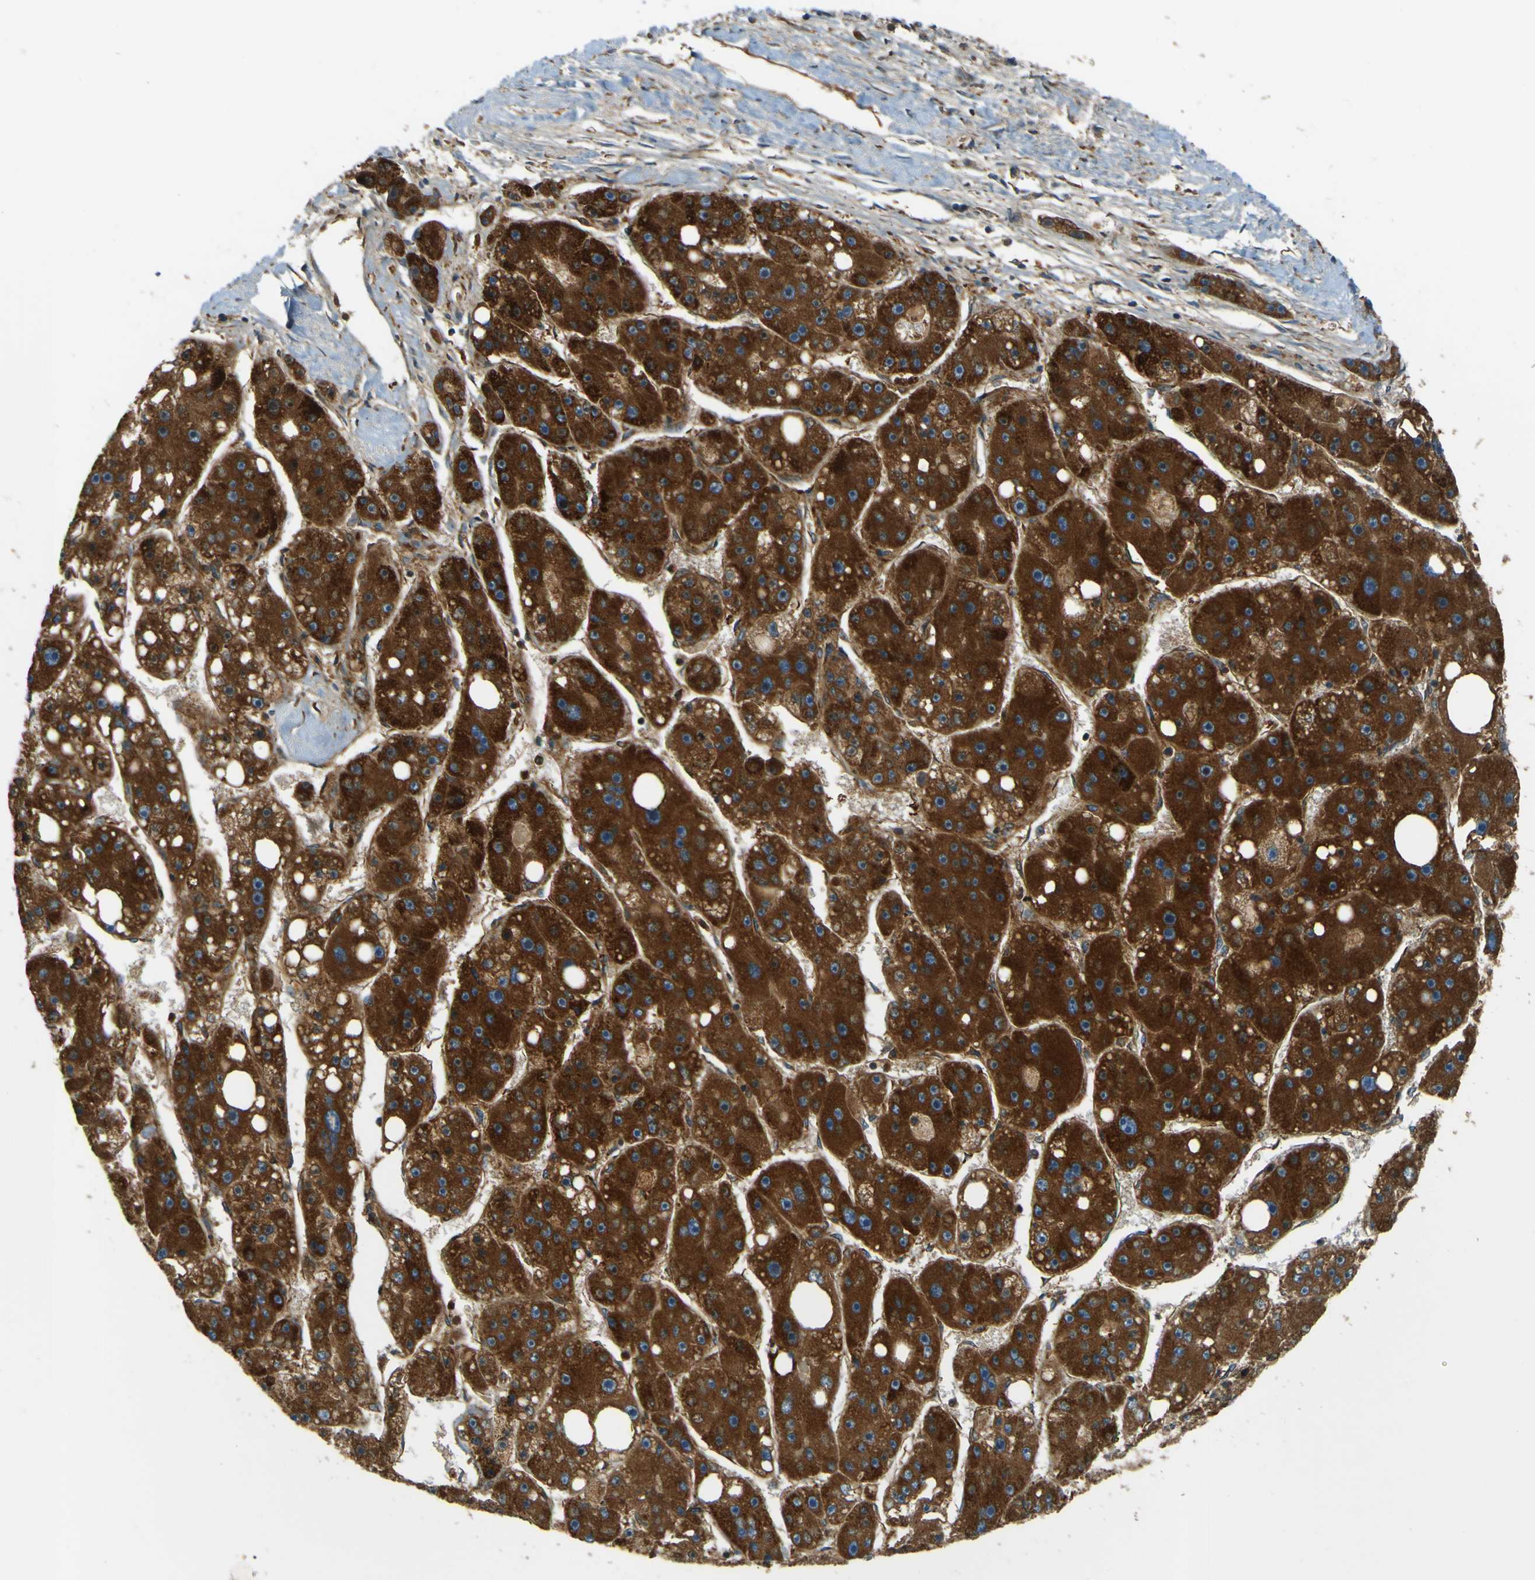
{"staining": {"intensity": "strong", "quantity": ">75%", "location": "cytoplasmic/membranous"}, "tissue": "liver cancer", "cell_type": "Tumor cells", "image_type": "cancer", "snomed": [{"axis": "morphology", "description": "Carcinoma, Hepatocellular, NOS"}, {"axis": "topography", "description": "Liver"}], "caption": "Liver cancer stained with DAB immunohistochemistry (IHC) displays high levels of strong cytoplasmic/membranous positivity in approximately >75% of tumor cells. The staining was performed using DAB to visualize the protein expression in brown, while the nuclei were stained in blue with hematoxylin (Magnification: 20x).", "gene": "DNAJC5", "patient": {"sex": "female", "age": 61}}